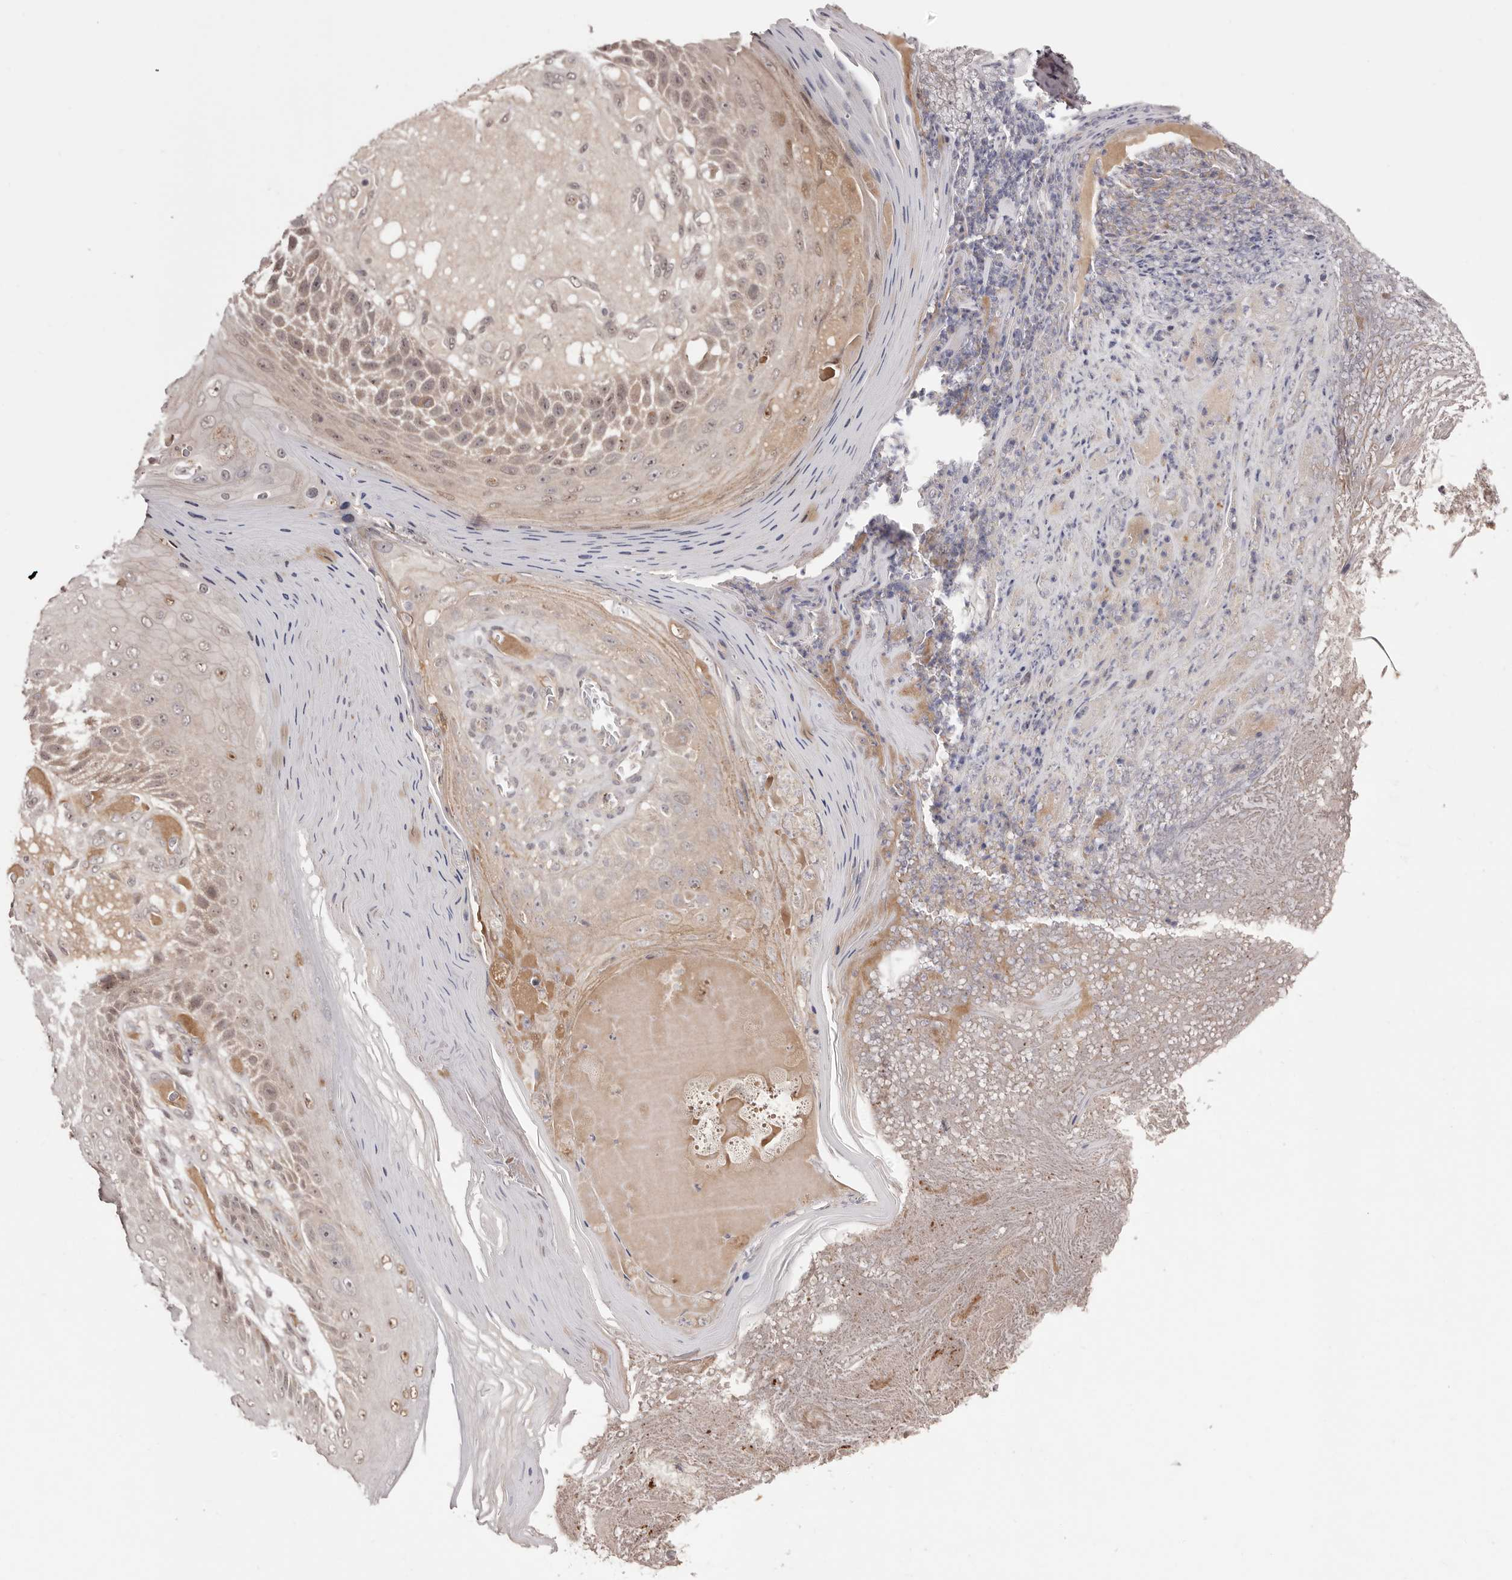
{"staining": {"intensity": "weak", "quantity": "25%-75%", "location": "cytoplasmic/membranous,nuclear"}, "tissue": "skin cancer", "cell_type": "Tumor cells", "image_type": "cancer", "snomed": [{"axis": "morphology", "description": "Squamous cell carcinoma, NOS"}, {"axis": "topography", "description": "Skin"}], "caption": "A brown stain highlights weak cytoplasmic/membranous and nuclear positivity of a protein in skin cancer (squamous cell carcinoma) tumor cells.", "gene": "EGR3", "patient": {"sex": "female", "age": 88}}